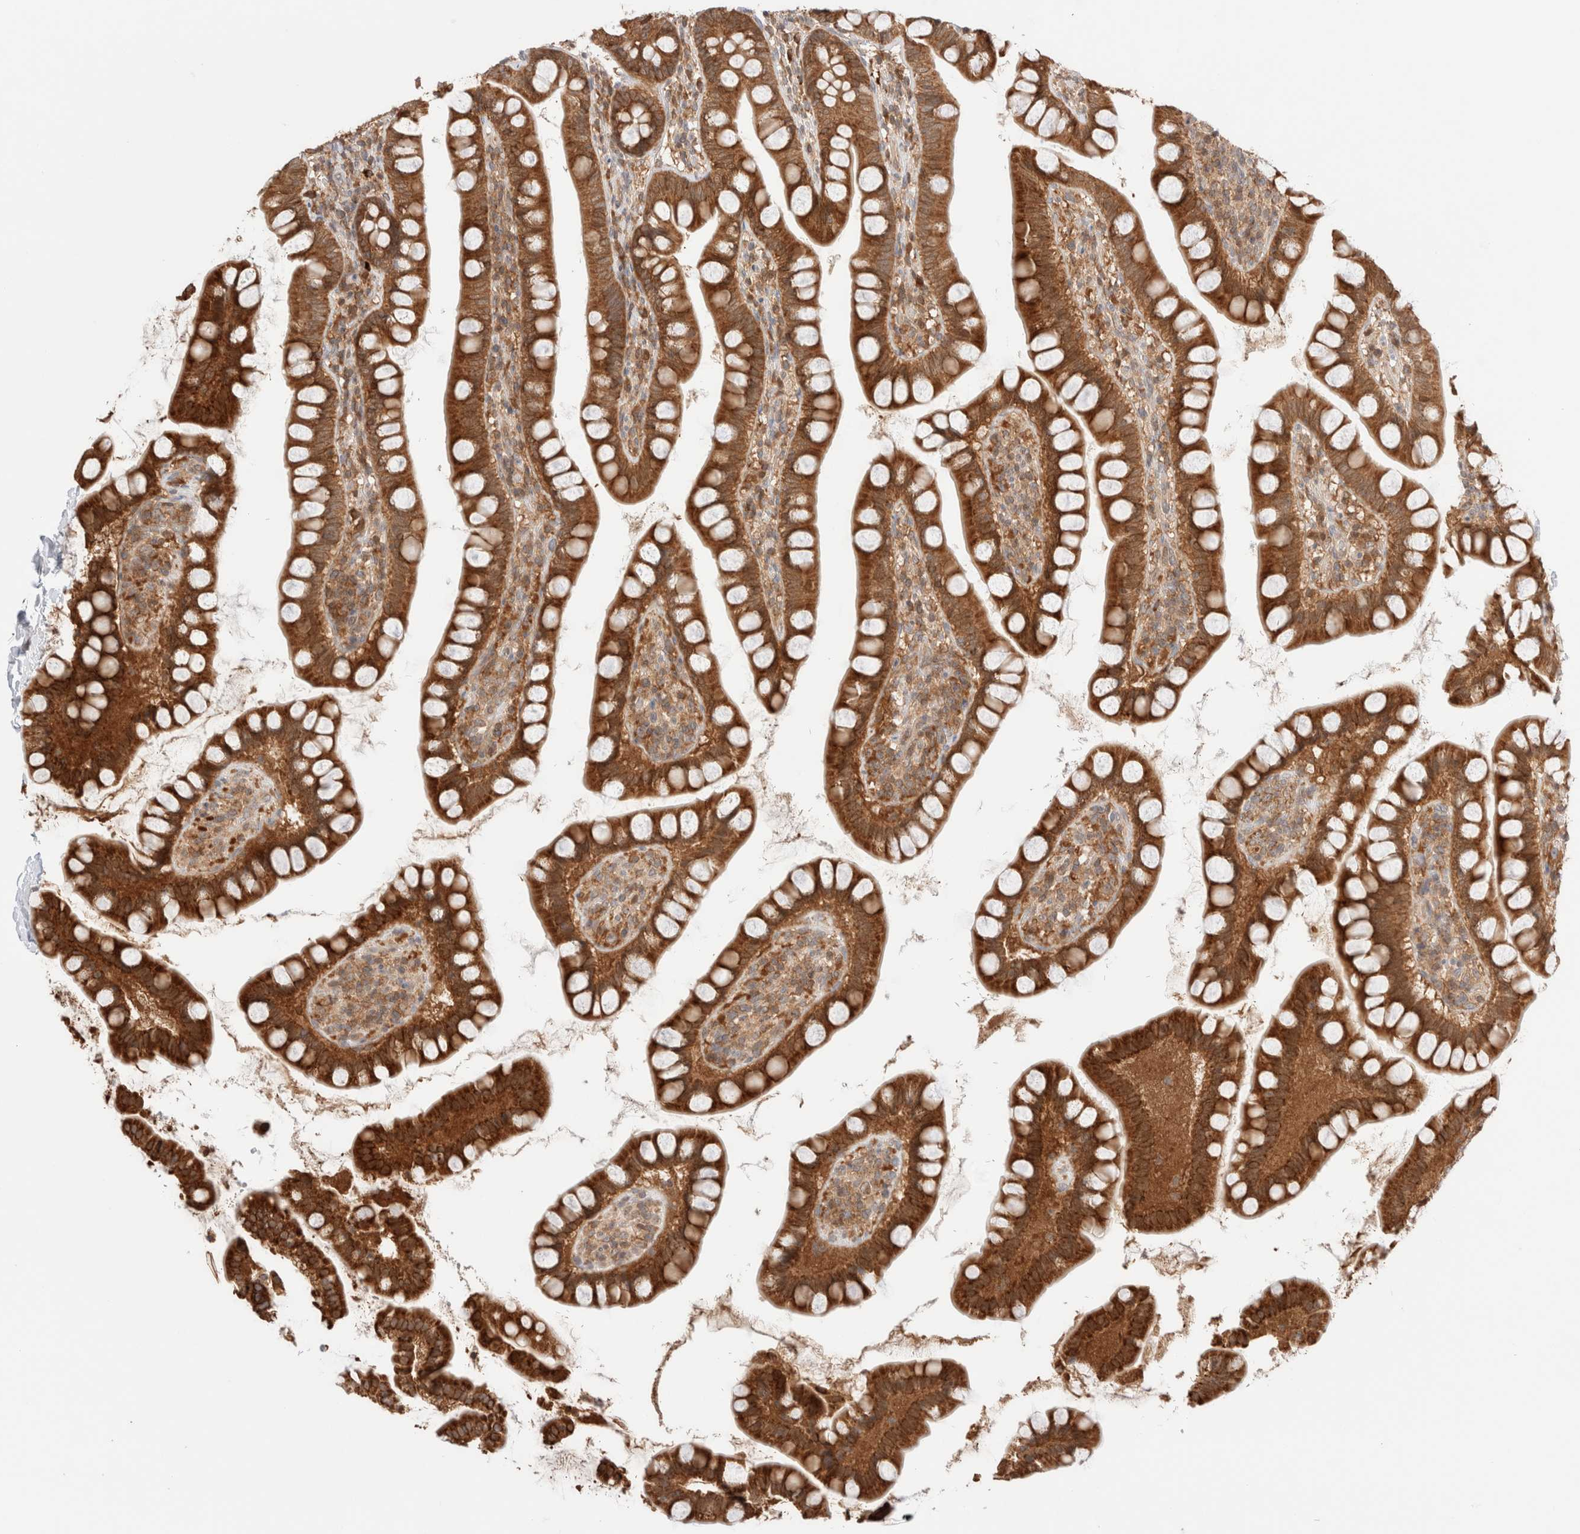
{"staining": {"intensity": "strong", "quantity": ">75%", "location": "cytoplasmic/membranous"}, "tissue": "small intestine", "cell_type": "Glandular cells", "image_type": "normal", "snomed": [{"axis": "morphology", "description": "Normal tissue, NOS"}, {"axis": "topography", "description": "Small intestine"}], "caption": "IHC image of normal small intestine: human small intestine stained using immunohistochemistry demonstrates high levels of strong protein expression localized specifically in the cytoplasmic/membranous of glandular cells, appearing as a cytoplasmic/membranous brown color.", "gene": "XKR4", "patient": {"sex": "female", "age": 84}}